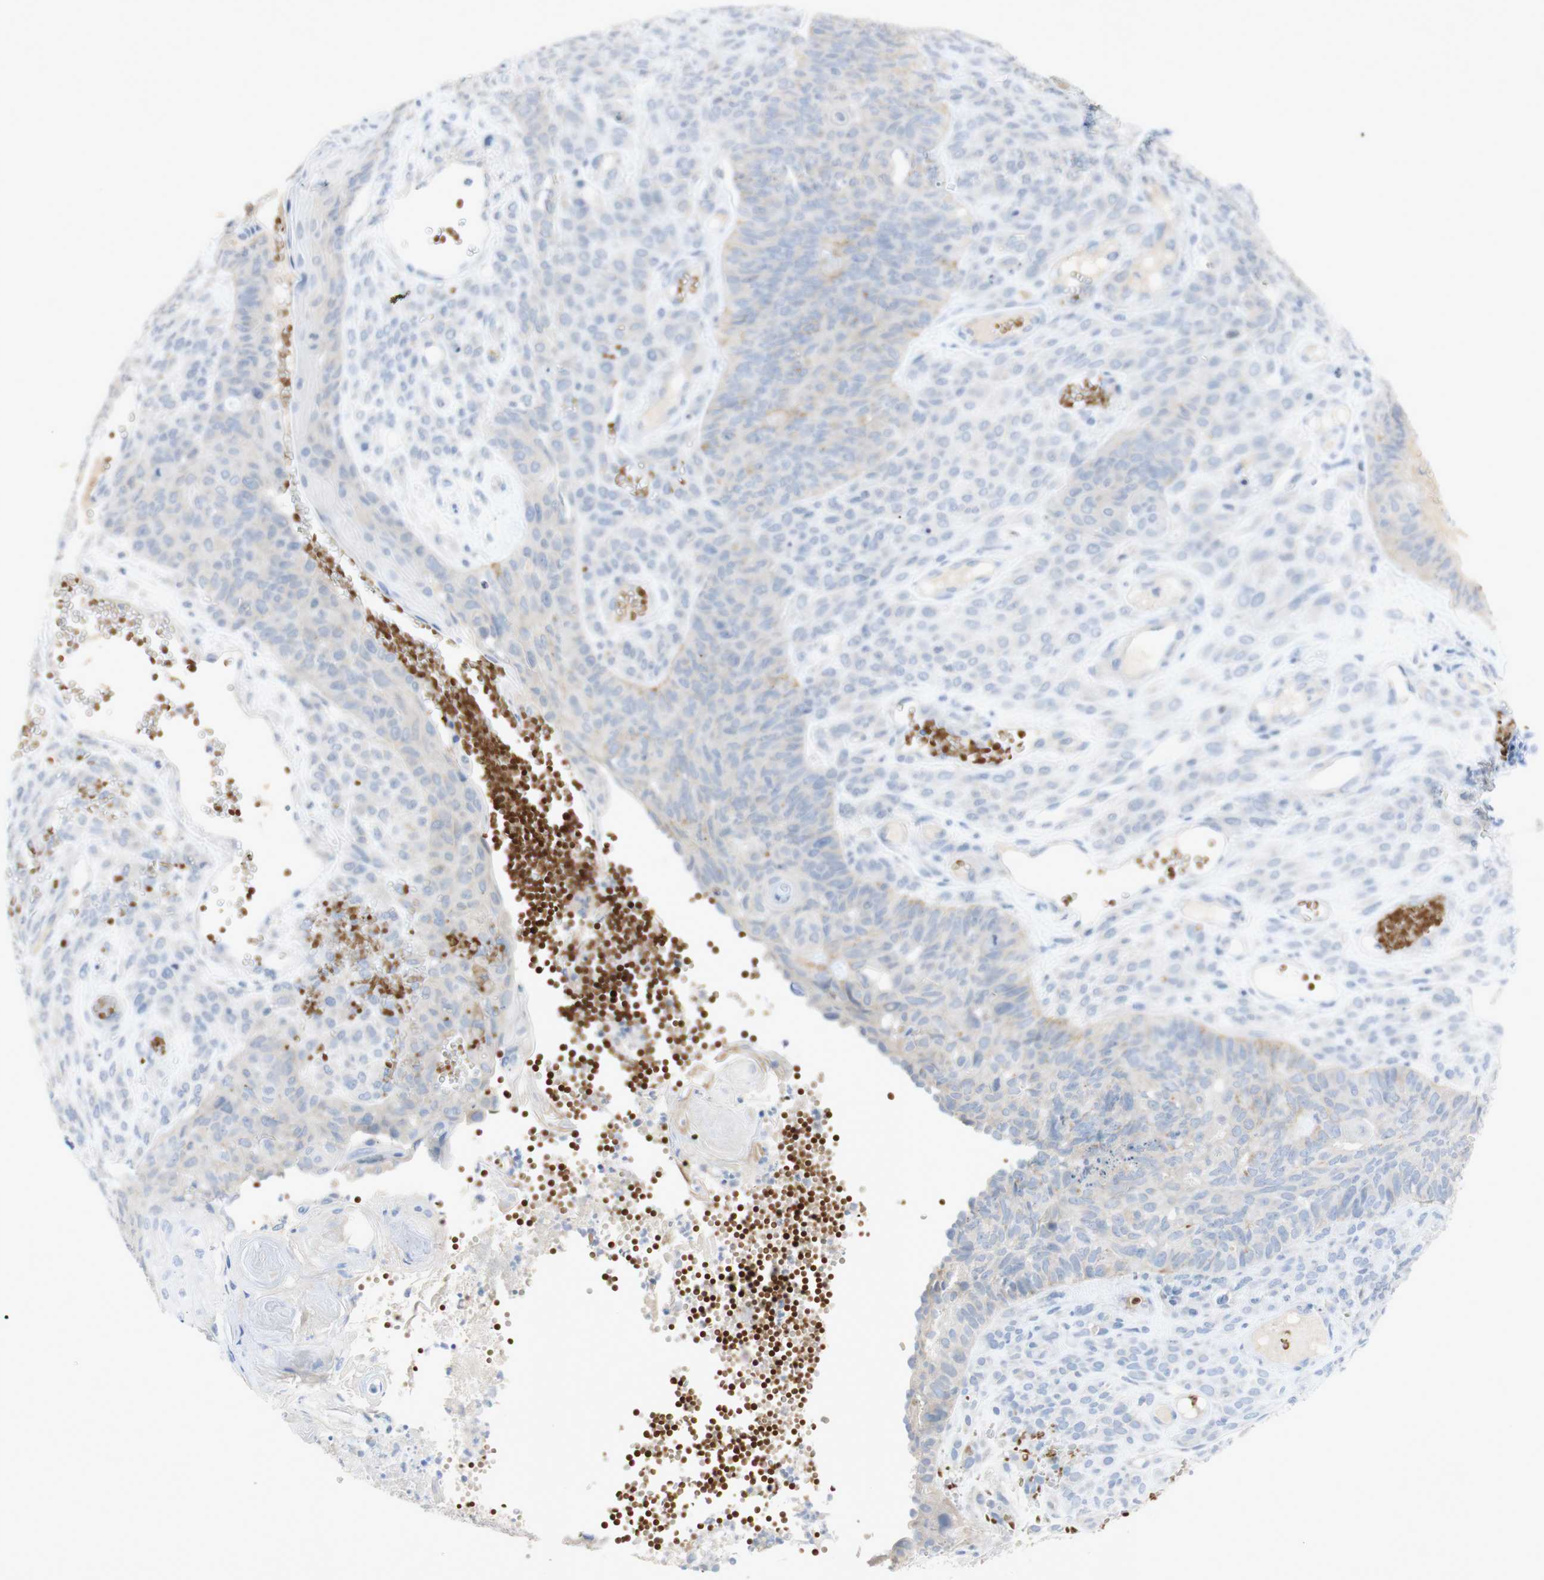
{"staining": {"intensity": "negative", "quantity": "none", "location": "none"}, "tissue": "endometrial cancer", "cell_type": "Tumor cells", "image_type": "cancer", "snomed": [{"axis": "morphology", "description": "Adenocarcinoma, NOS"}, {"axis": "topography", "description": "Endometrium"}], "caption": "Tumor cells show no significant expression in endometrial adenocarcinoma.", "gene": "EPO", "patient": {"sex": "female", "age": 32}}